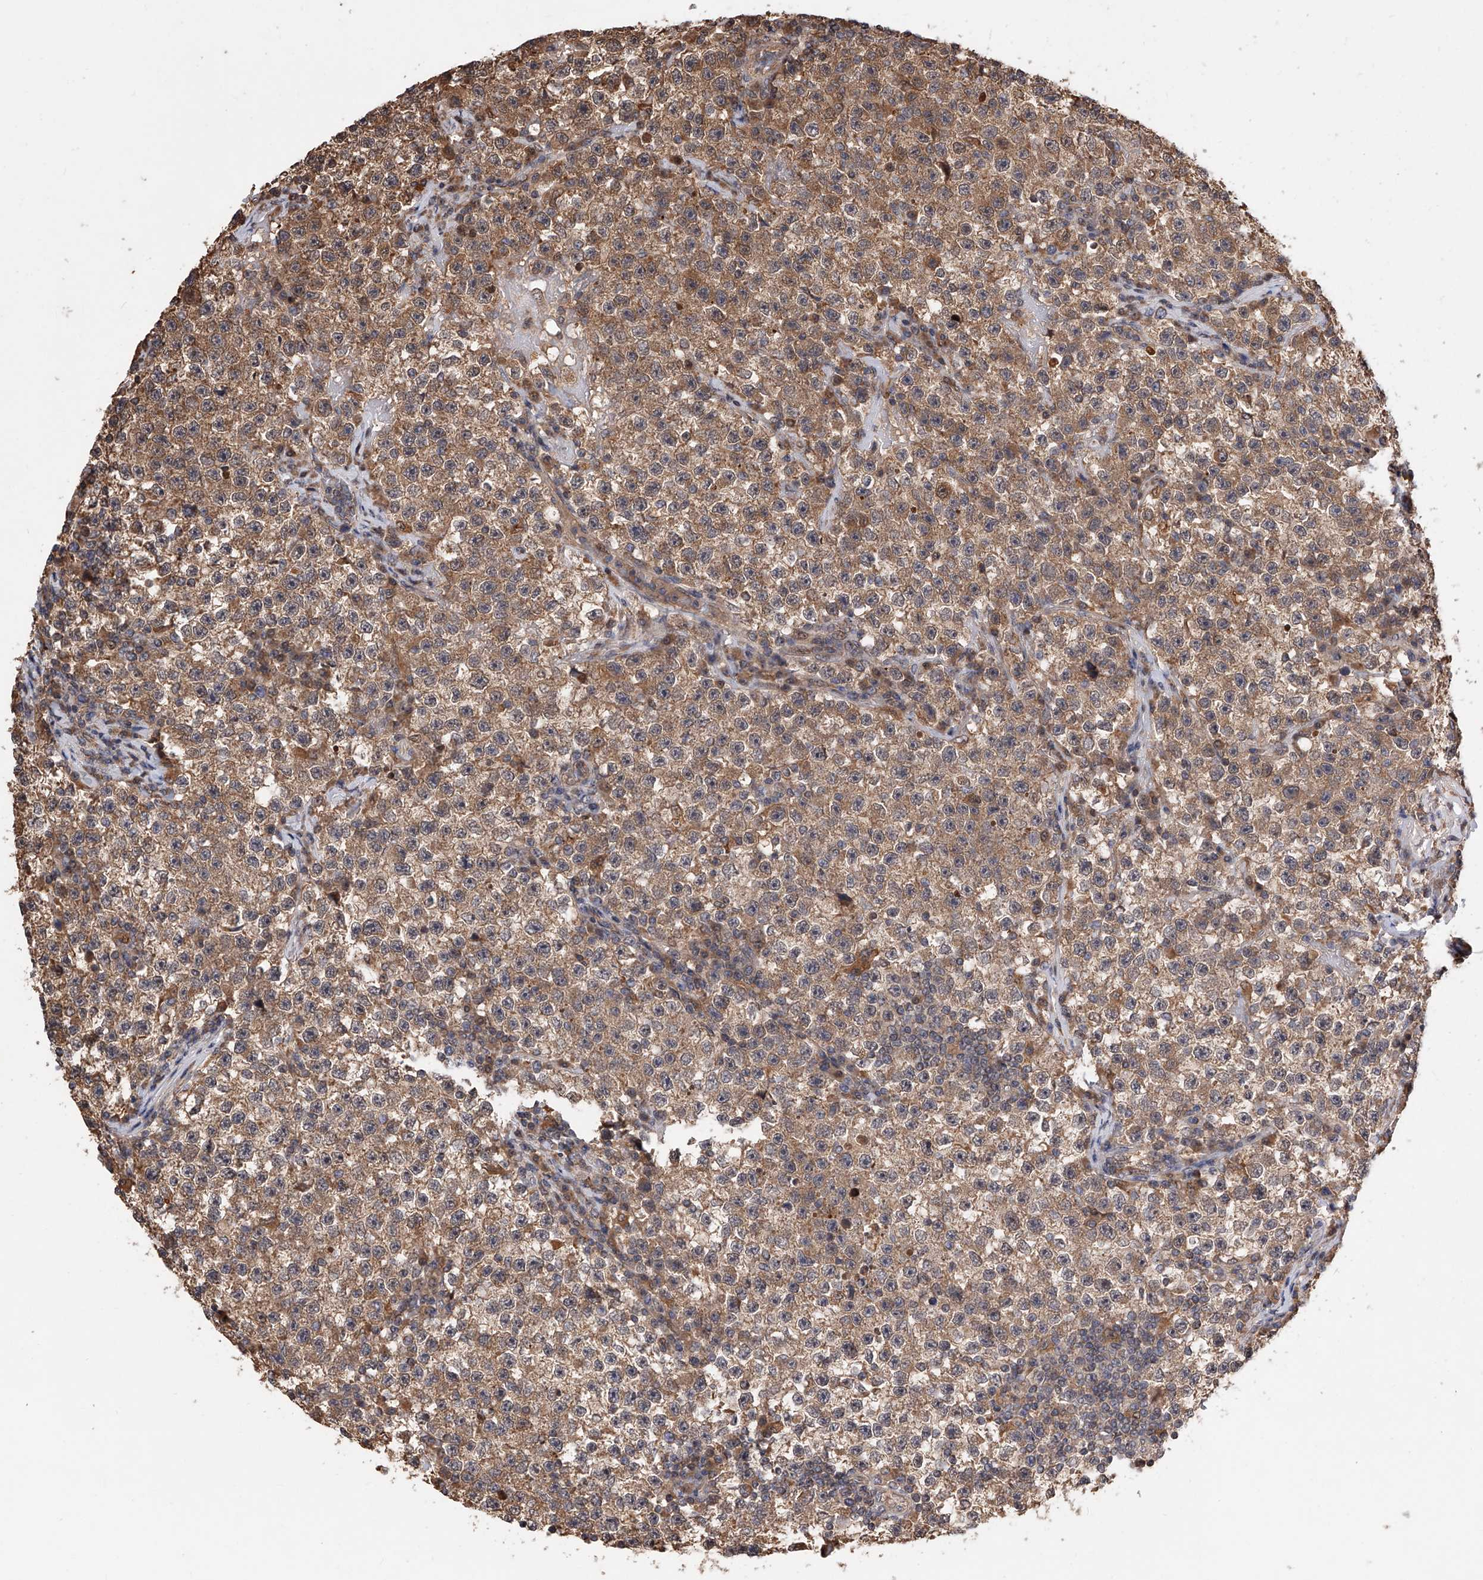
{"staining": {"intensity": "moderate", "quantity": ">75%", "location": "cytoplasmic/membranous"}, "tissue": "testis cancer", "cell_type": "Tumor cells", "image_type": "cancer", "snomed": [{"axis": "morphology", "description": "Seminoma, NOS"}, {"axis": "topography", "description": "Testis"}], "caption": "Testis cancer was stained to show a protein in brown. There is medium levels of moderate cytoplasmic/membranous staining in approximately >75% of tumor cells.", "gene": "GMDS", "patient": {"sex": "male", "age": 22}}